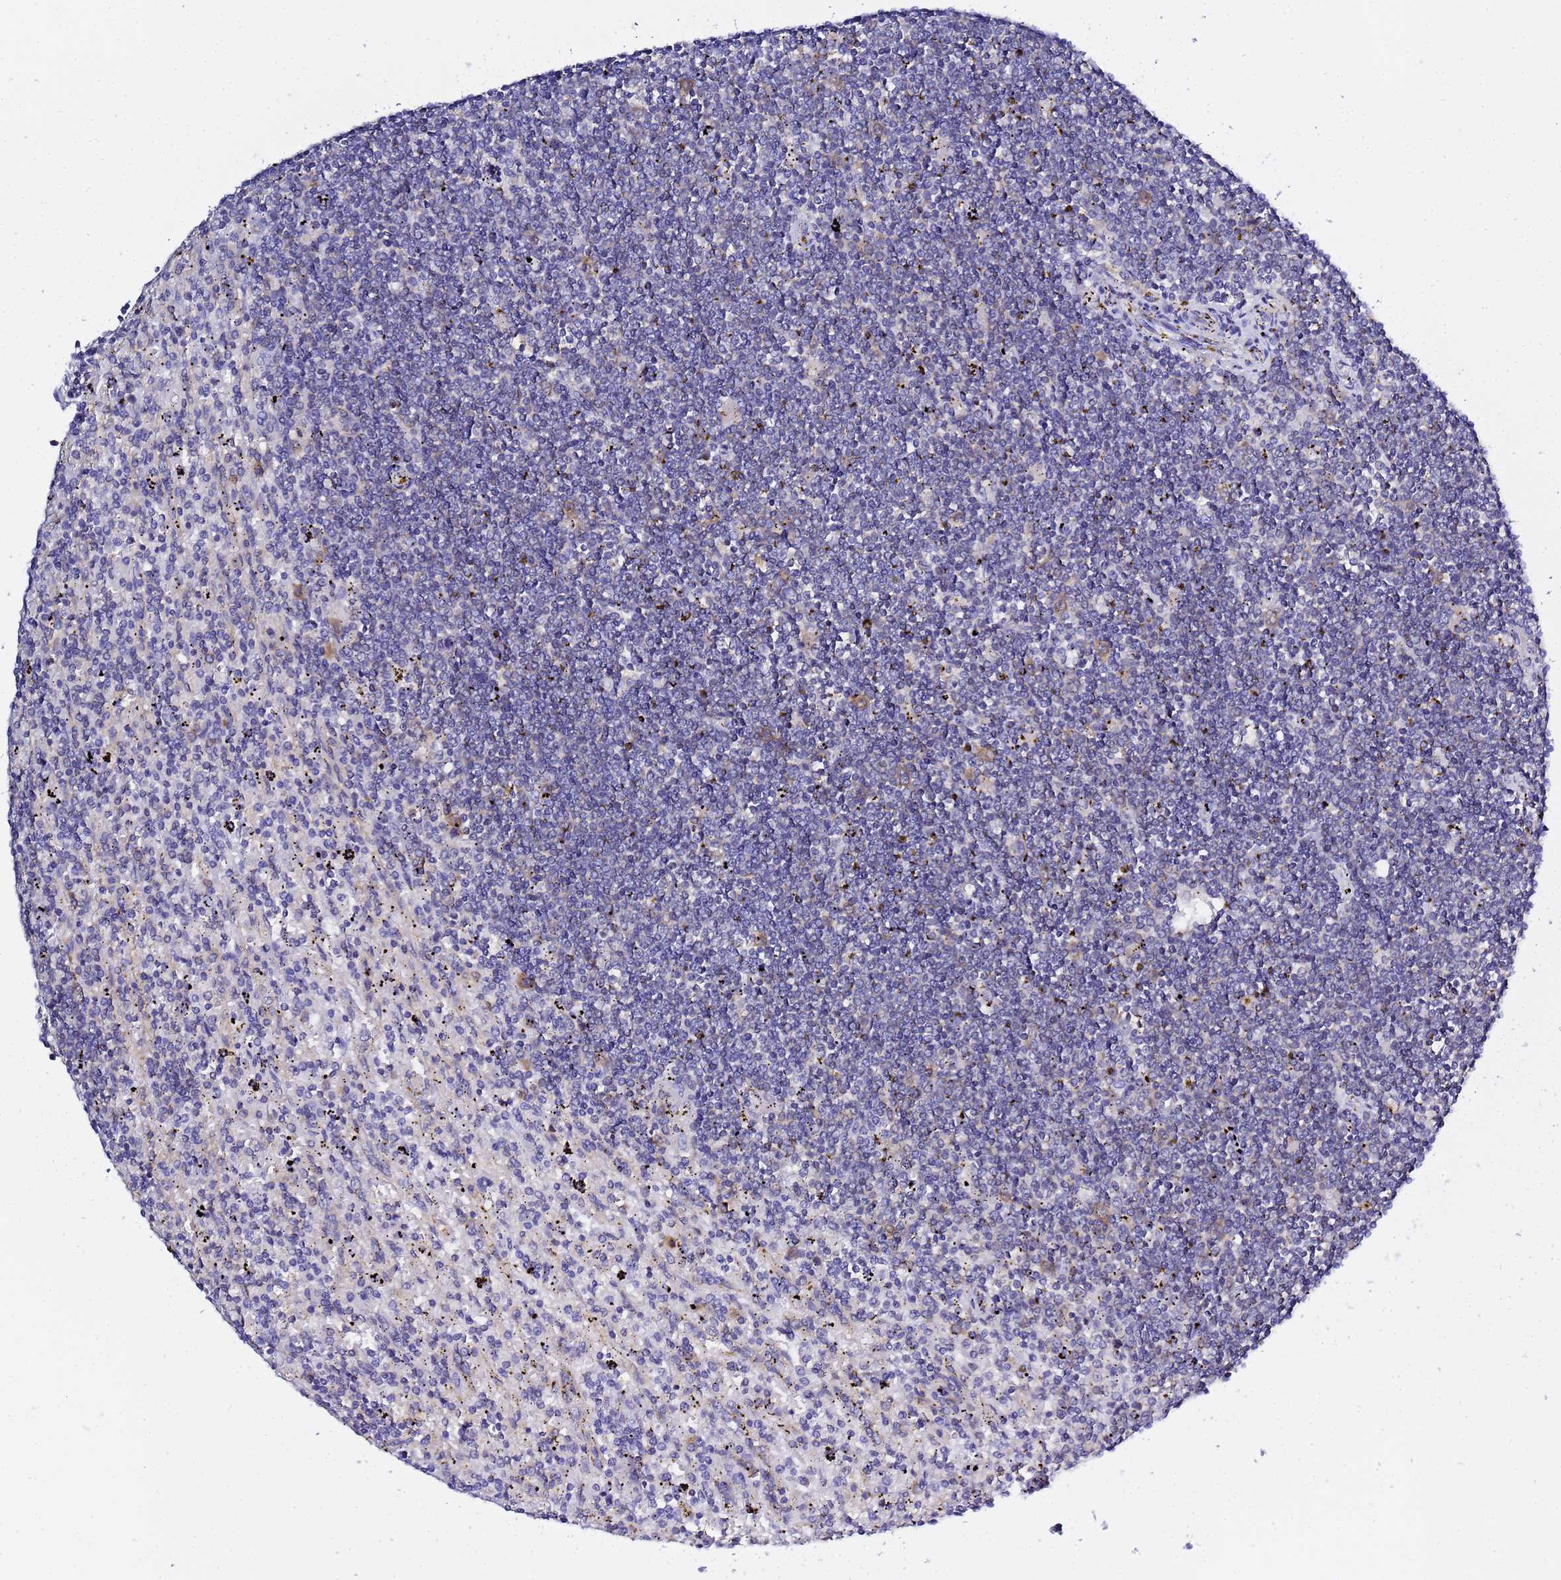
{"staining": {"intensity": "negative", "quantity": "none", "location": "none"}, "tissue": "lymphoma", "cell_type": "Tumor cells", "image_type": "cancer", "snomed": [{"axis": "morphology", "description": "Malignant lymphoma, non-Hodgkin's type, Low grade"}, {"axis": "topography", "description": "Spleen"}], "caption": "High magnification brightfield microscopy of lymphoma stained with DAB (brown) and counterstained with hematoxylin (blue): tumor cells show no significant staining.", "gene": "LENG1", "patient": {"sex": "male", "age": 76}}